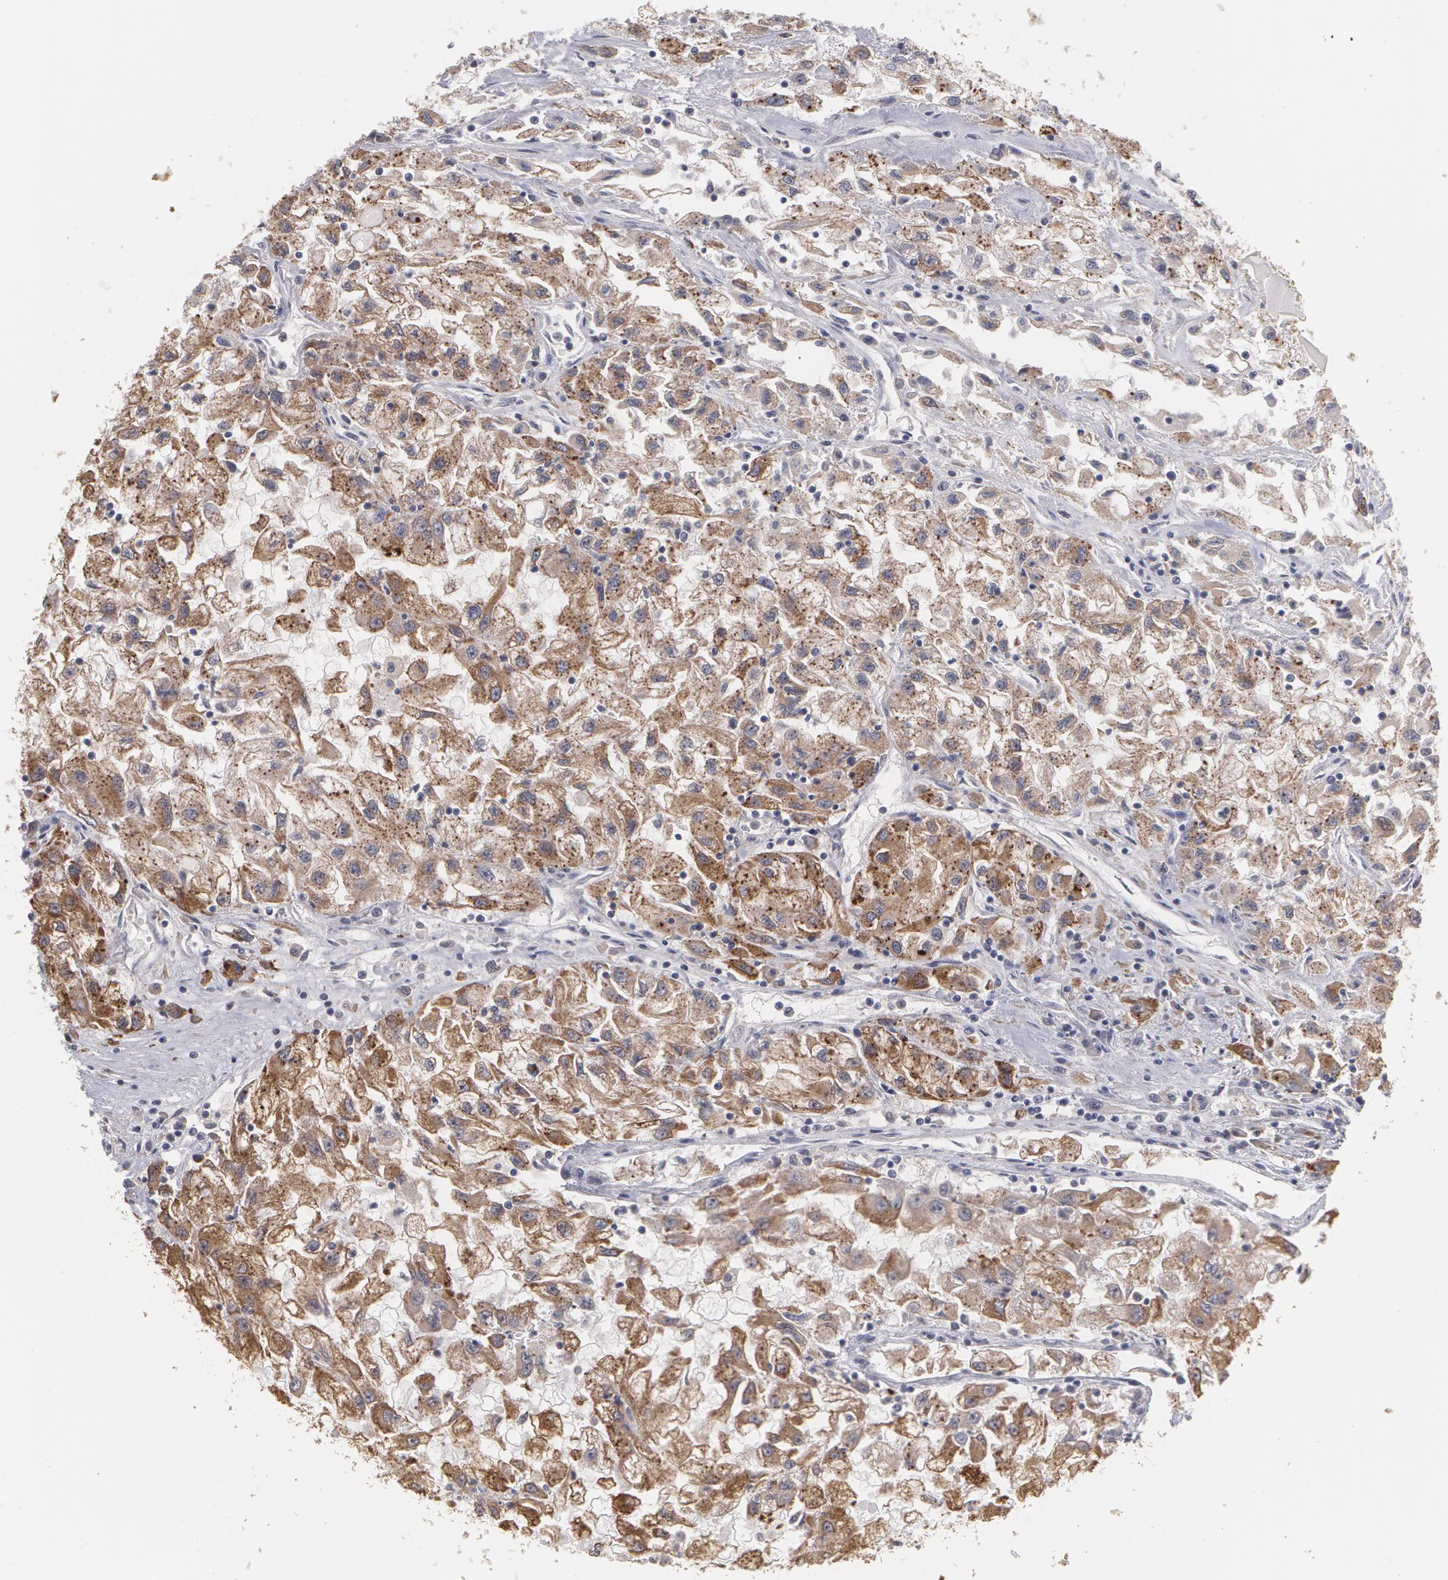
{"staining": {"intensity": "strong", "quantity": ">75%", "location": "cytoplasmic/membranous"}, "tissue": "renal cancer", "cell_type": "Tumor cells", "image_type": "cancer", "snomed": [{"axis": "morphology", "description": "Adenocarcinoma, NOS"}, {"axis": "topography", "description": "Kidney"}], "caption": "Protein expression analysis of human adenocarcinoma (renal) reveals strong cytoplasmic/membranous staining in approximately >75% of tumor cells.", "gene": "MTHFD1", "patient": {"sex": "male", "age": 59}}